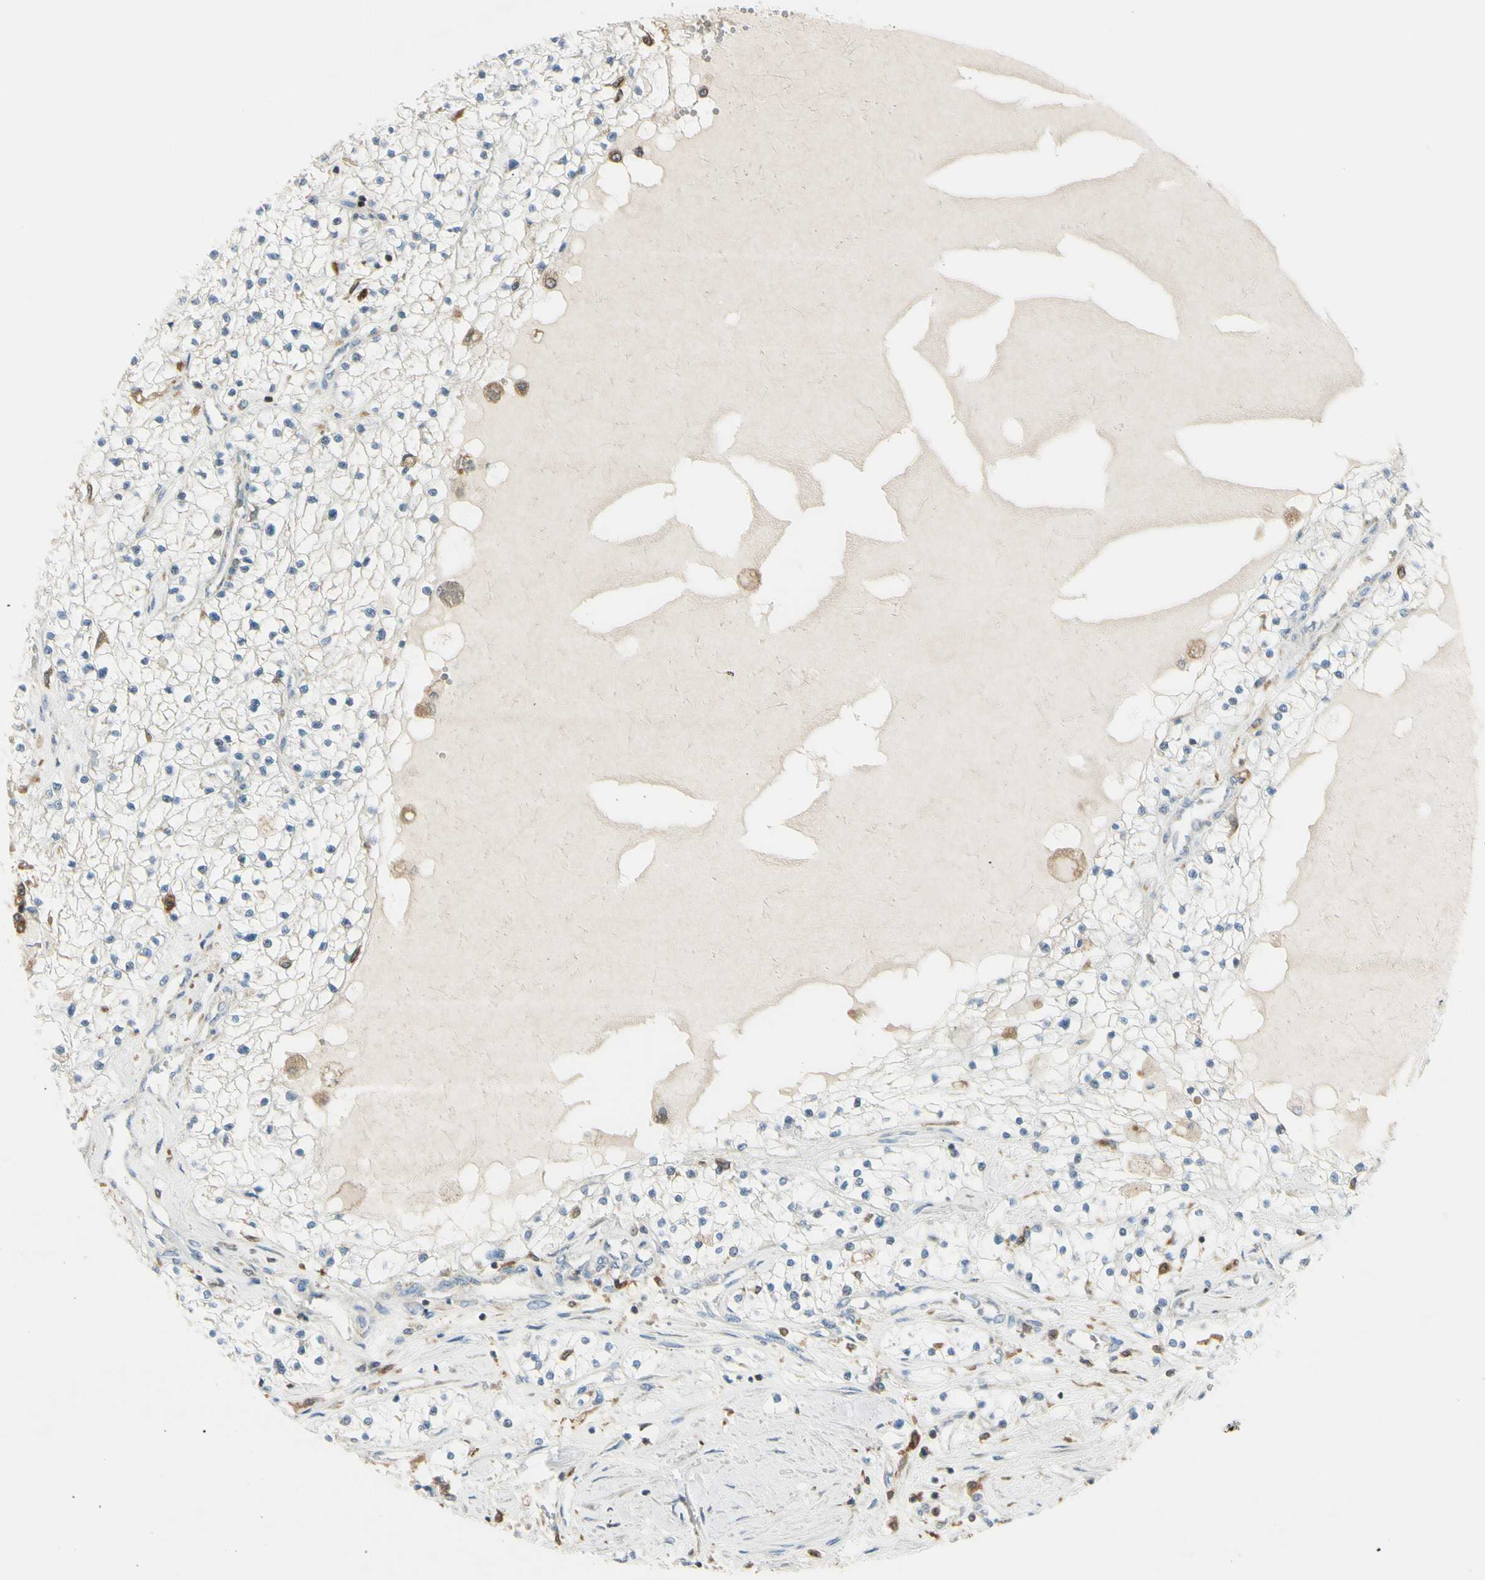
{"staining": {"intensity": "negative", "quantity": "none", "location": "none"}, "tissue": "renal cancer", "cell_type": "Tumor cells", "image_type": "cancer", "snomed": [{"axis": "morphology", "description": "Adenocarcinoma, NOS"}, {"axis": "topography", "description": "Kidney"}], "caption": "Photomicrograph shows no protein positivity in tumor cells of renal cancer tissue.", "gene": "CYRIB", "patient": {"sex": "male", "age": 68}}